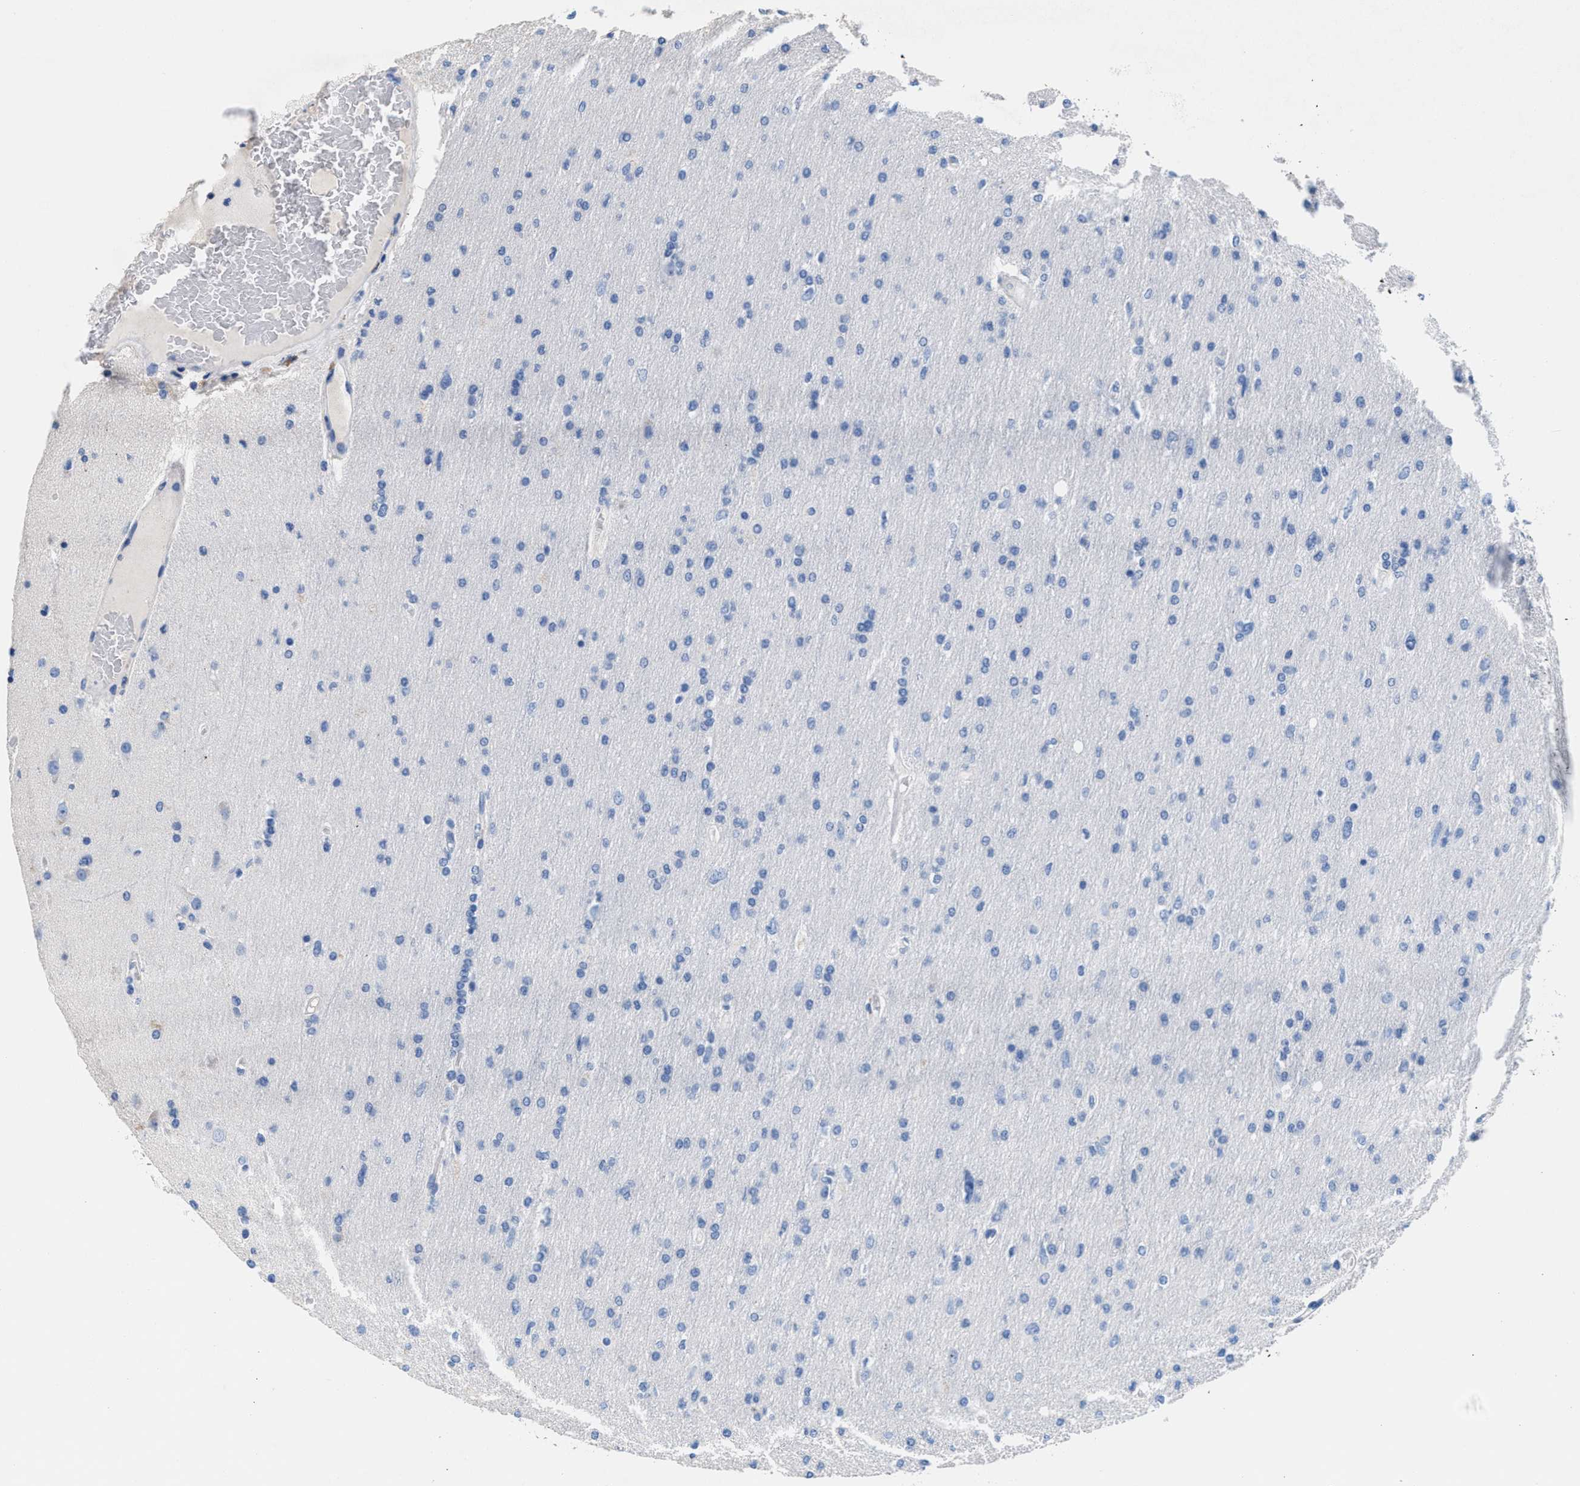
{"staining": {"intensity": "negative", "quantity": "none", "location": "none"}, "tissue": "glioma", "cell_type": "Tumor cells", "image_type": "cancer", "snomed": [{"axis": "morphology", "description": "Glioma, malignant, High grade"}, {"axis": "topography", "description": "Cerebral cortex"}], "caption": "This is a micrograph of immunohistochemistry staining of glioma, which shows no staining in tumor cells.", "gene": "SLFN13", "patient": {"sex": "female", "age": 36}}